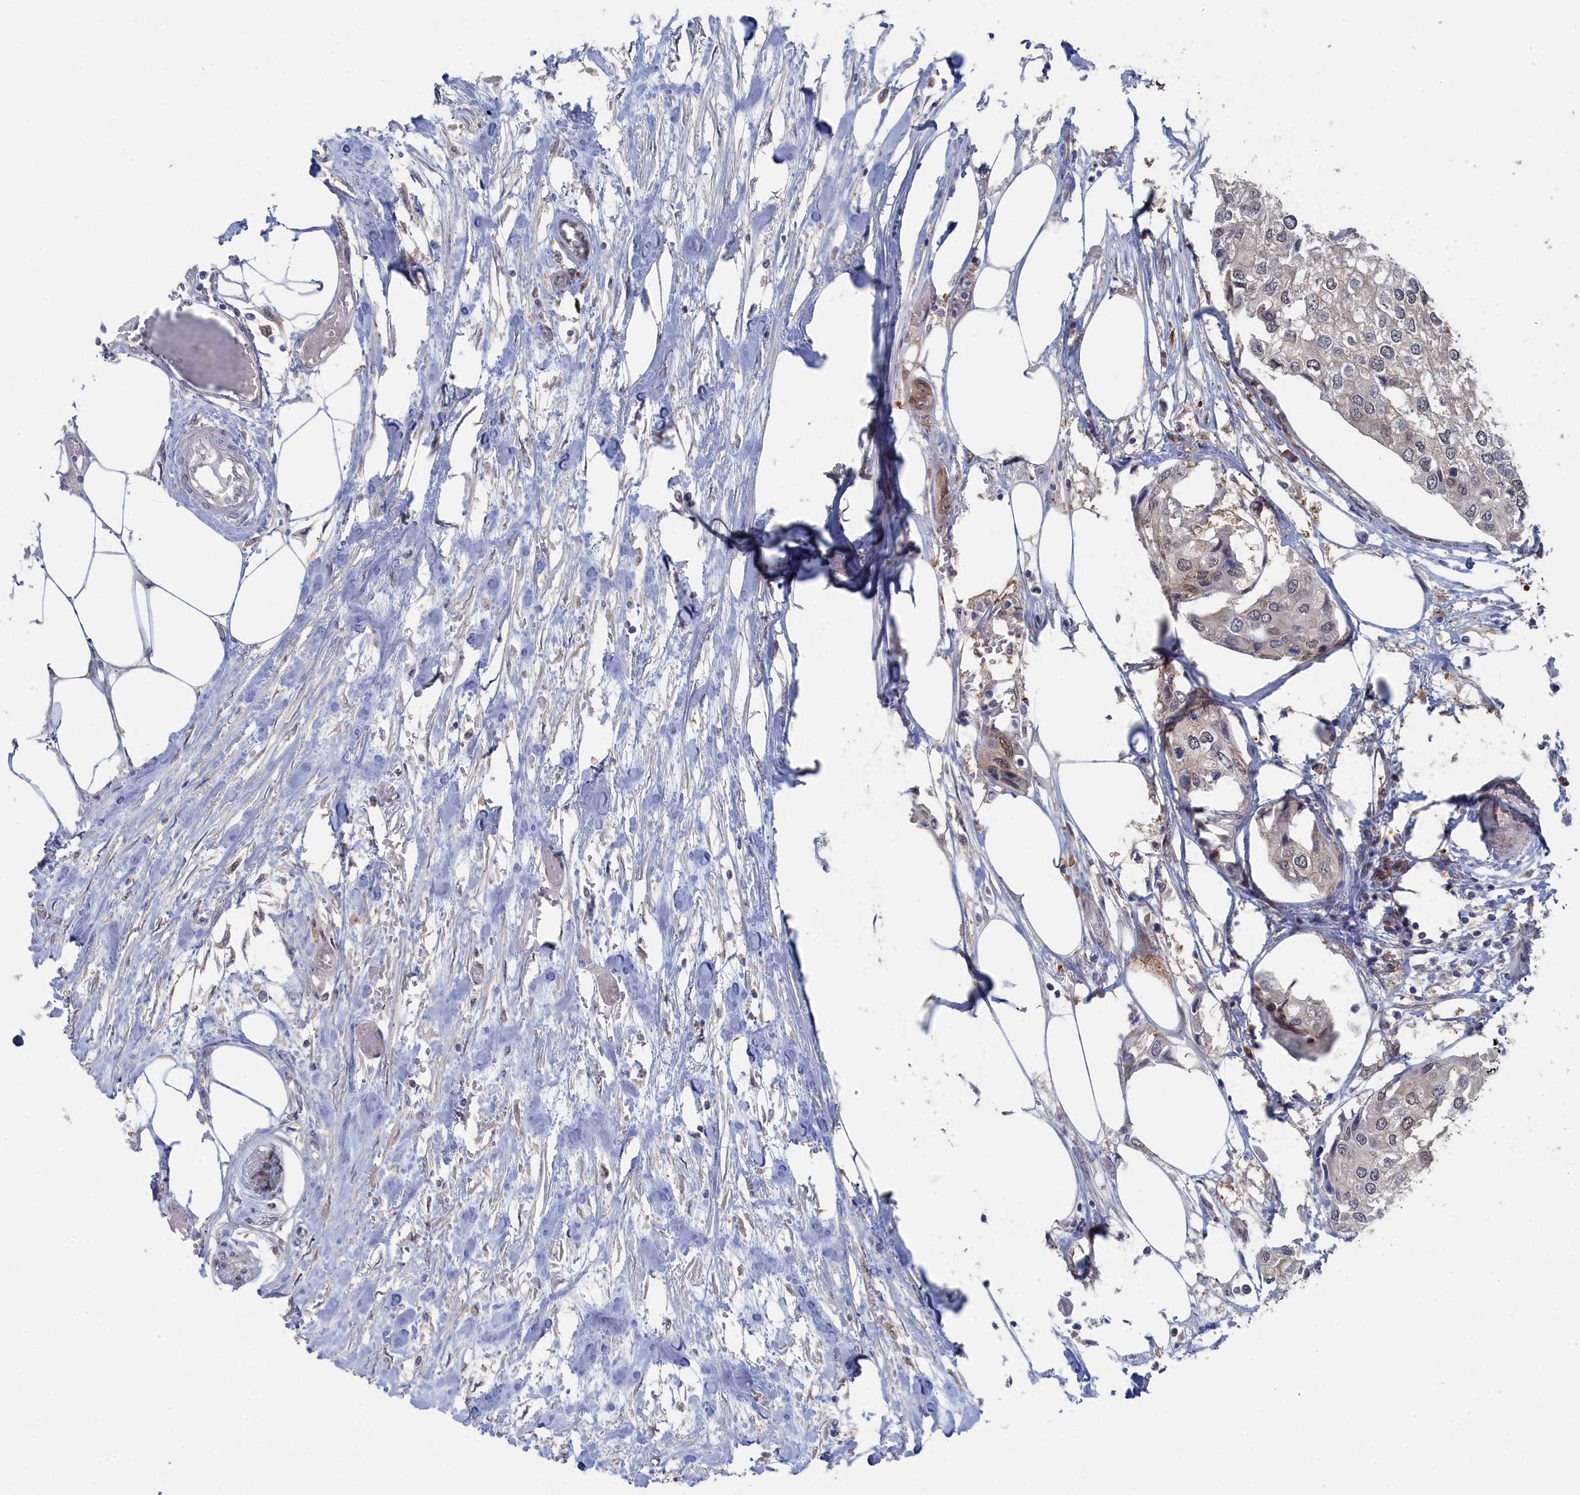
{"staining": {"intensity": "weak", "quantity": "<25%", "location": "nuclear"}, "tissue": "urothelial cancer", "cell_type": "Tumor cells", "image_type": "cancer", "snomed": [{"axis": "morphology", "description": "Urothelial carcinoma, High grade"}, {"axis": "topography", "description": "Urinary bladder"}], "caption": "Human high-grade urothelial carcinoma stained for a protein using immunohistochemistry shows no staining in tumor cells.", "gene": "IRGQ", "patient": {"sex": "male", "age": 64}}